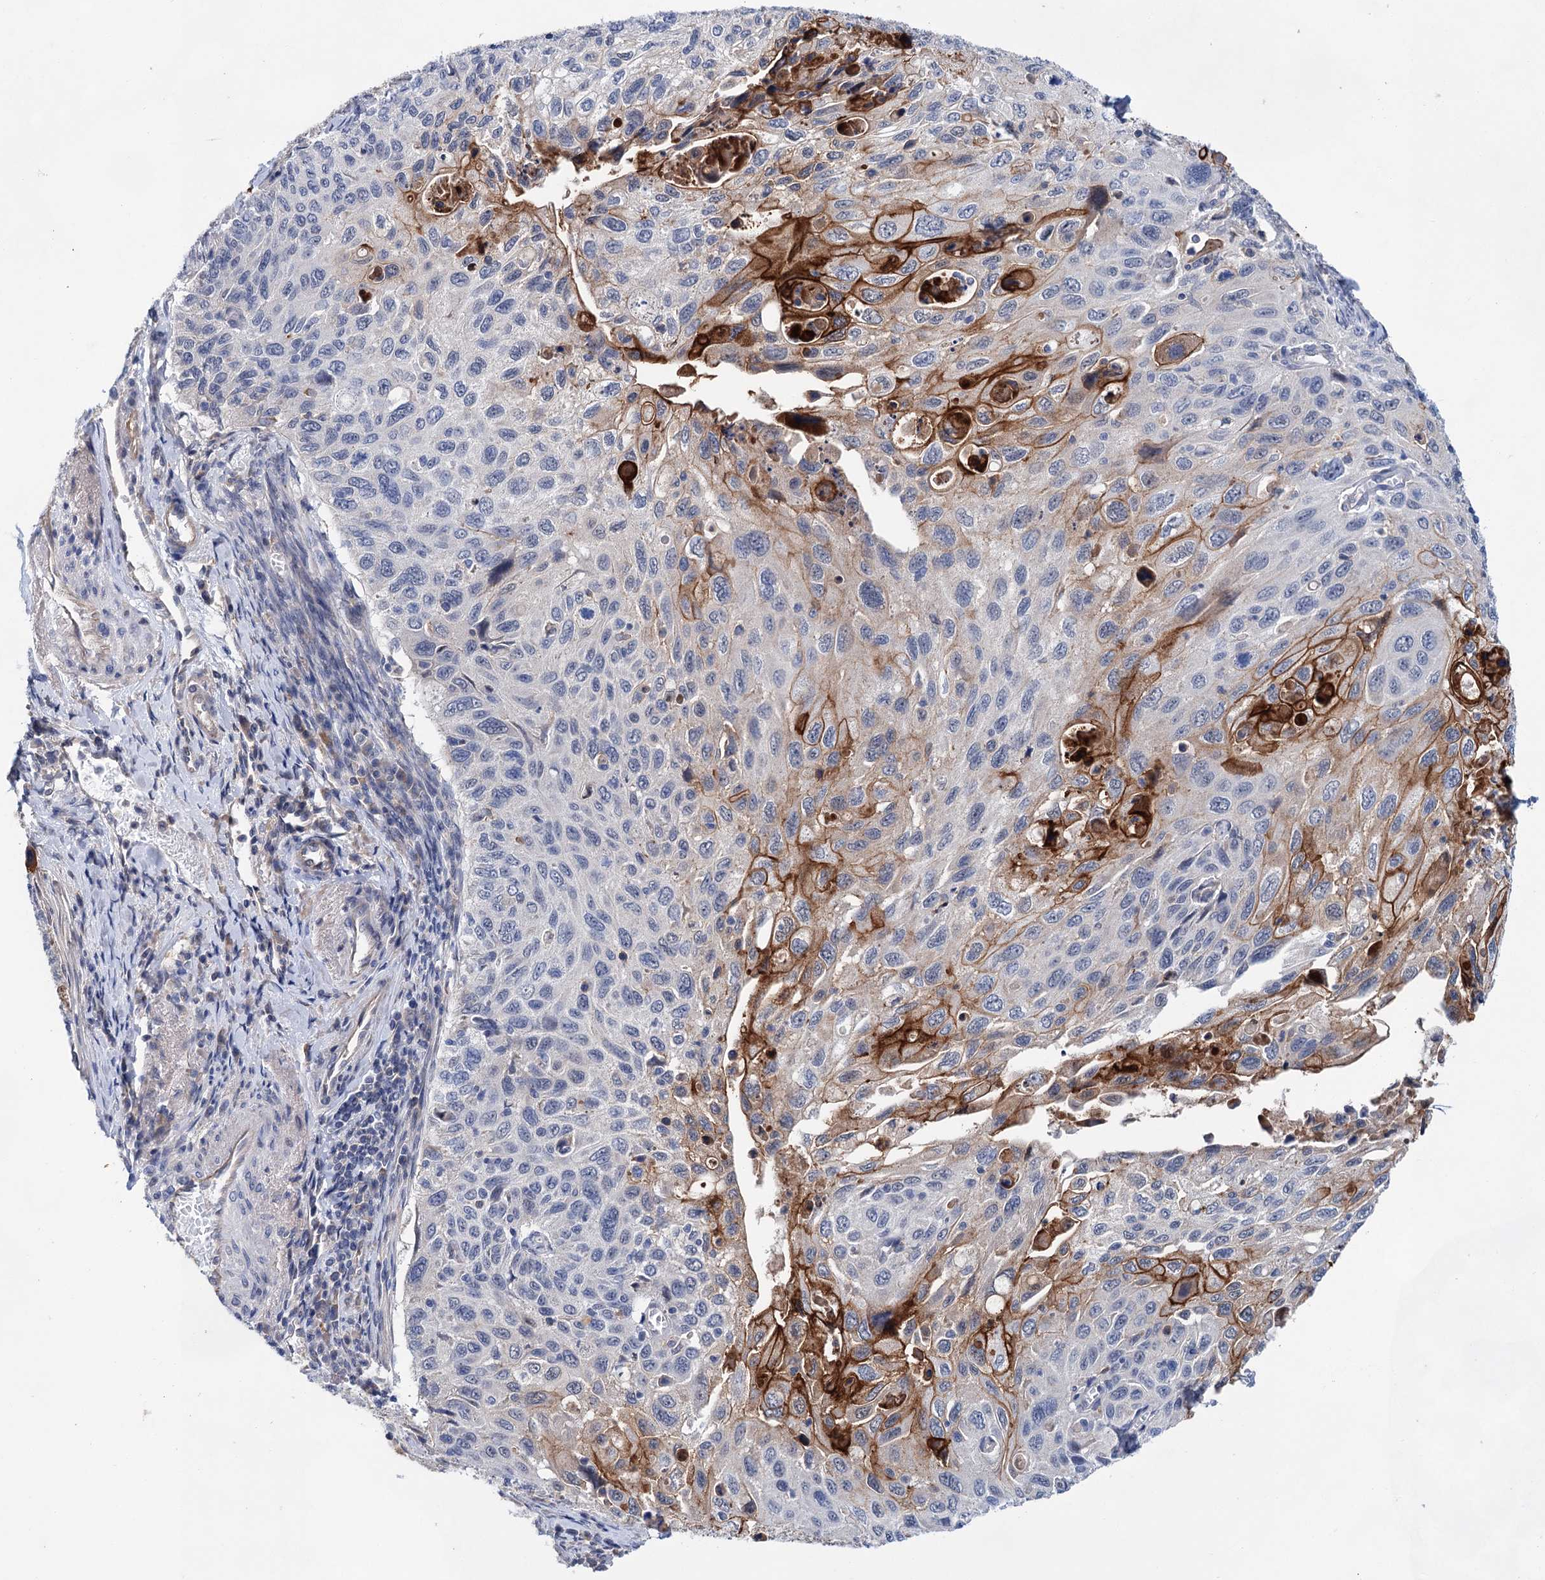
{"staining": {"intensity": "strong", "quantity": "<25%", "location": "cytoplasmic/membranous"}, "tissue": "cervical cancer", "cell_type": "Tumor cells", "image_type": "cancer", "snomed": [{"axis": "morphology", "description": "Squamous cell carcinoma, NOS"}, {"axis": "topography", "description": "Cervix"}], "caption": "A micrograph of squamous cell carcinoma (cervical) stained for a protein demonstrates strong cytoplasmic/membranous brown staining in tumor cells. (DAB IHC with brightfield microscopy, high magnification).", "gene": "MORN3", "patient": {"sex": "female", "age": 70}}